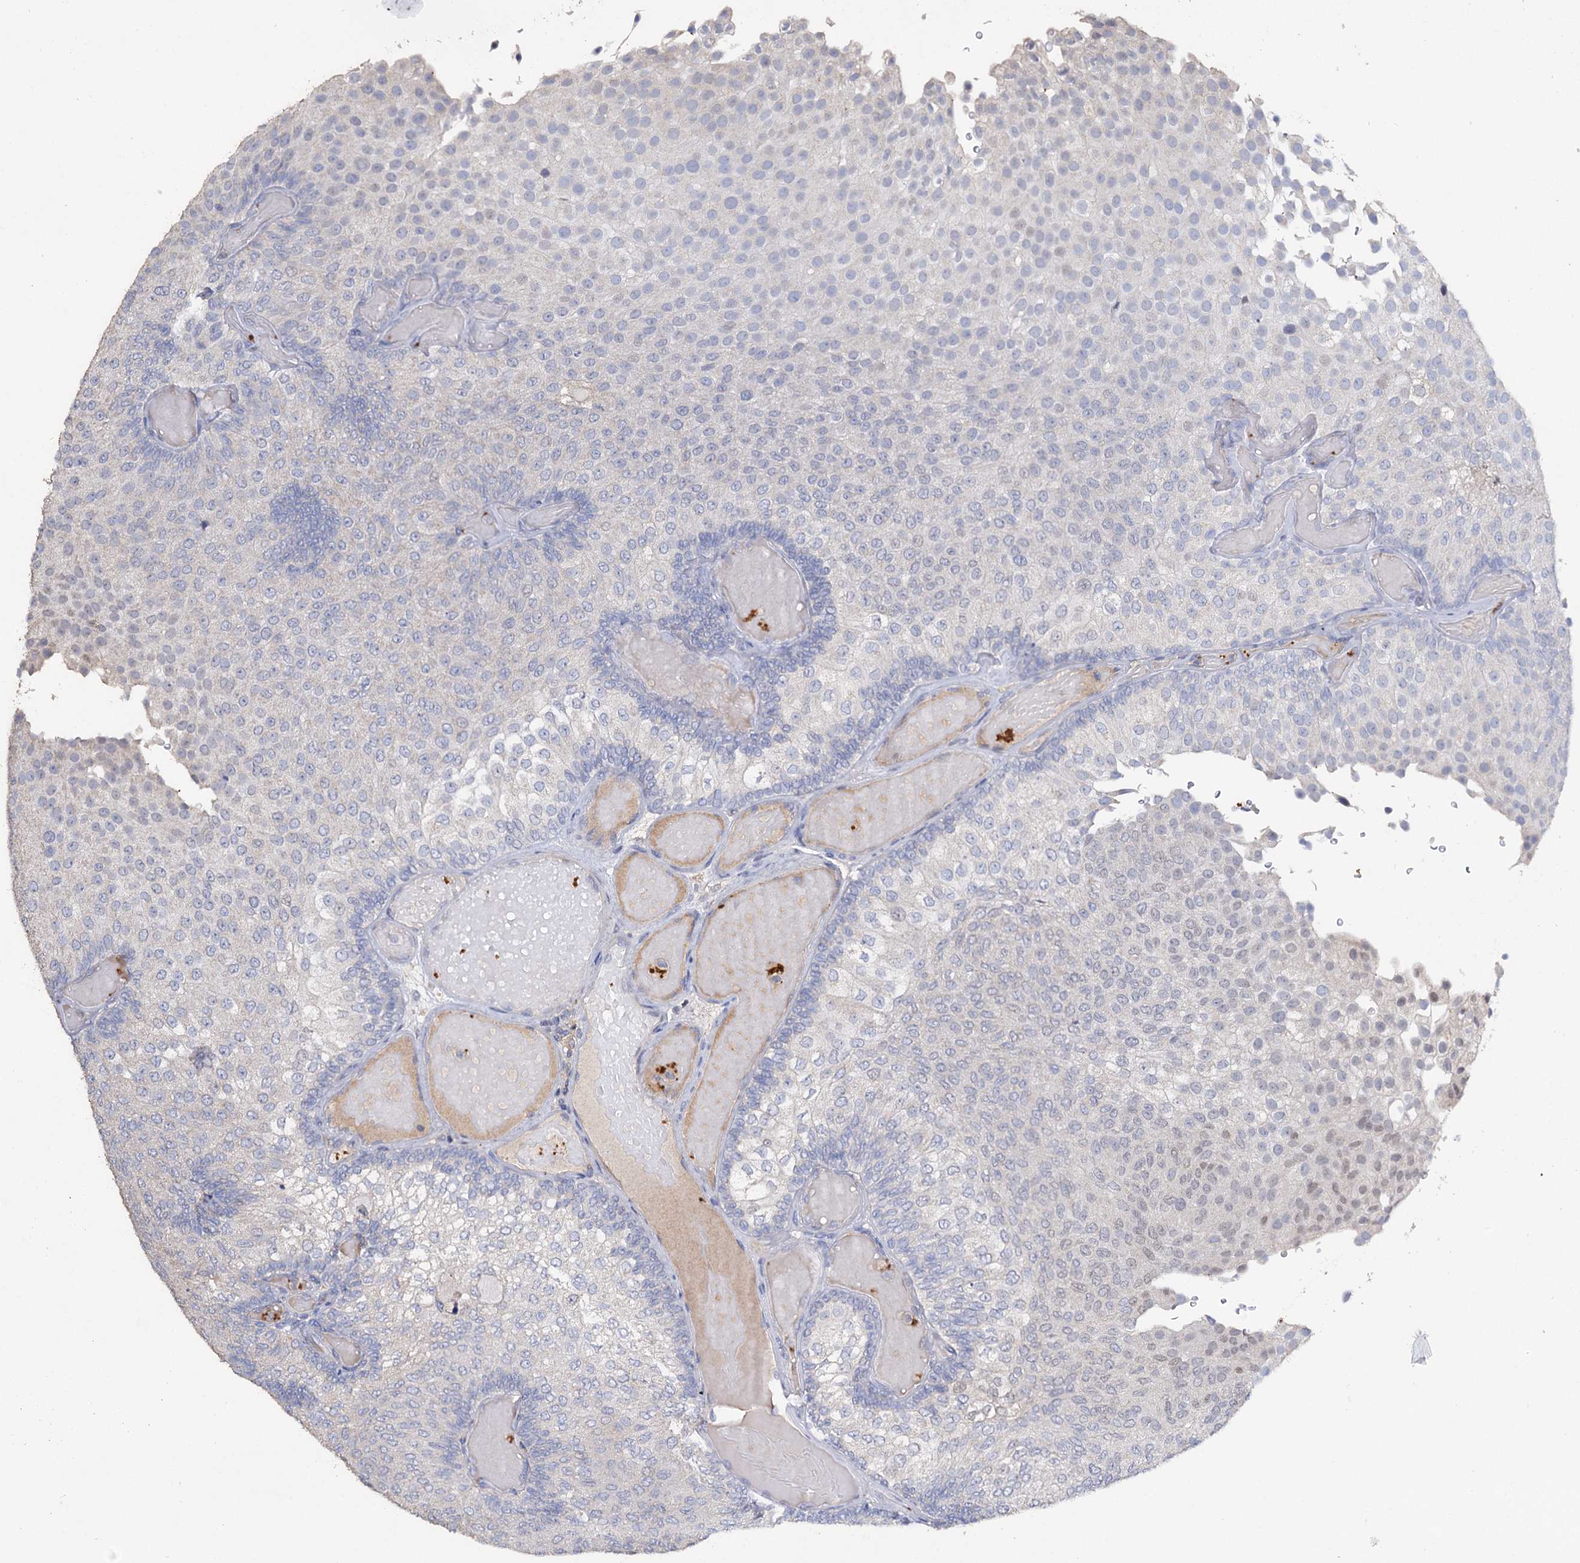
{"staining": {"intensity": "negative", "quantity": "none", "location": "none"}, "tissue": "urothelial cancer", "cell_type": "Tumor cells", "image_type": "cancer", "snomed": [{"axis": "morphology", "description": "Urothelial carcinoma, Low grade"}, {"axis": "topography", "description": "Urinary bladder"}], "caption": "Immunohistochemistry histopathology image of low-grade urothelial carcinoma stained for a protein (brown), which shows no expression in tumor cells. Nuclei are stained in blue.", "gene": "DNAH6", "patient": {"sex": "male", "age": 78}}